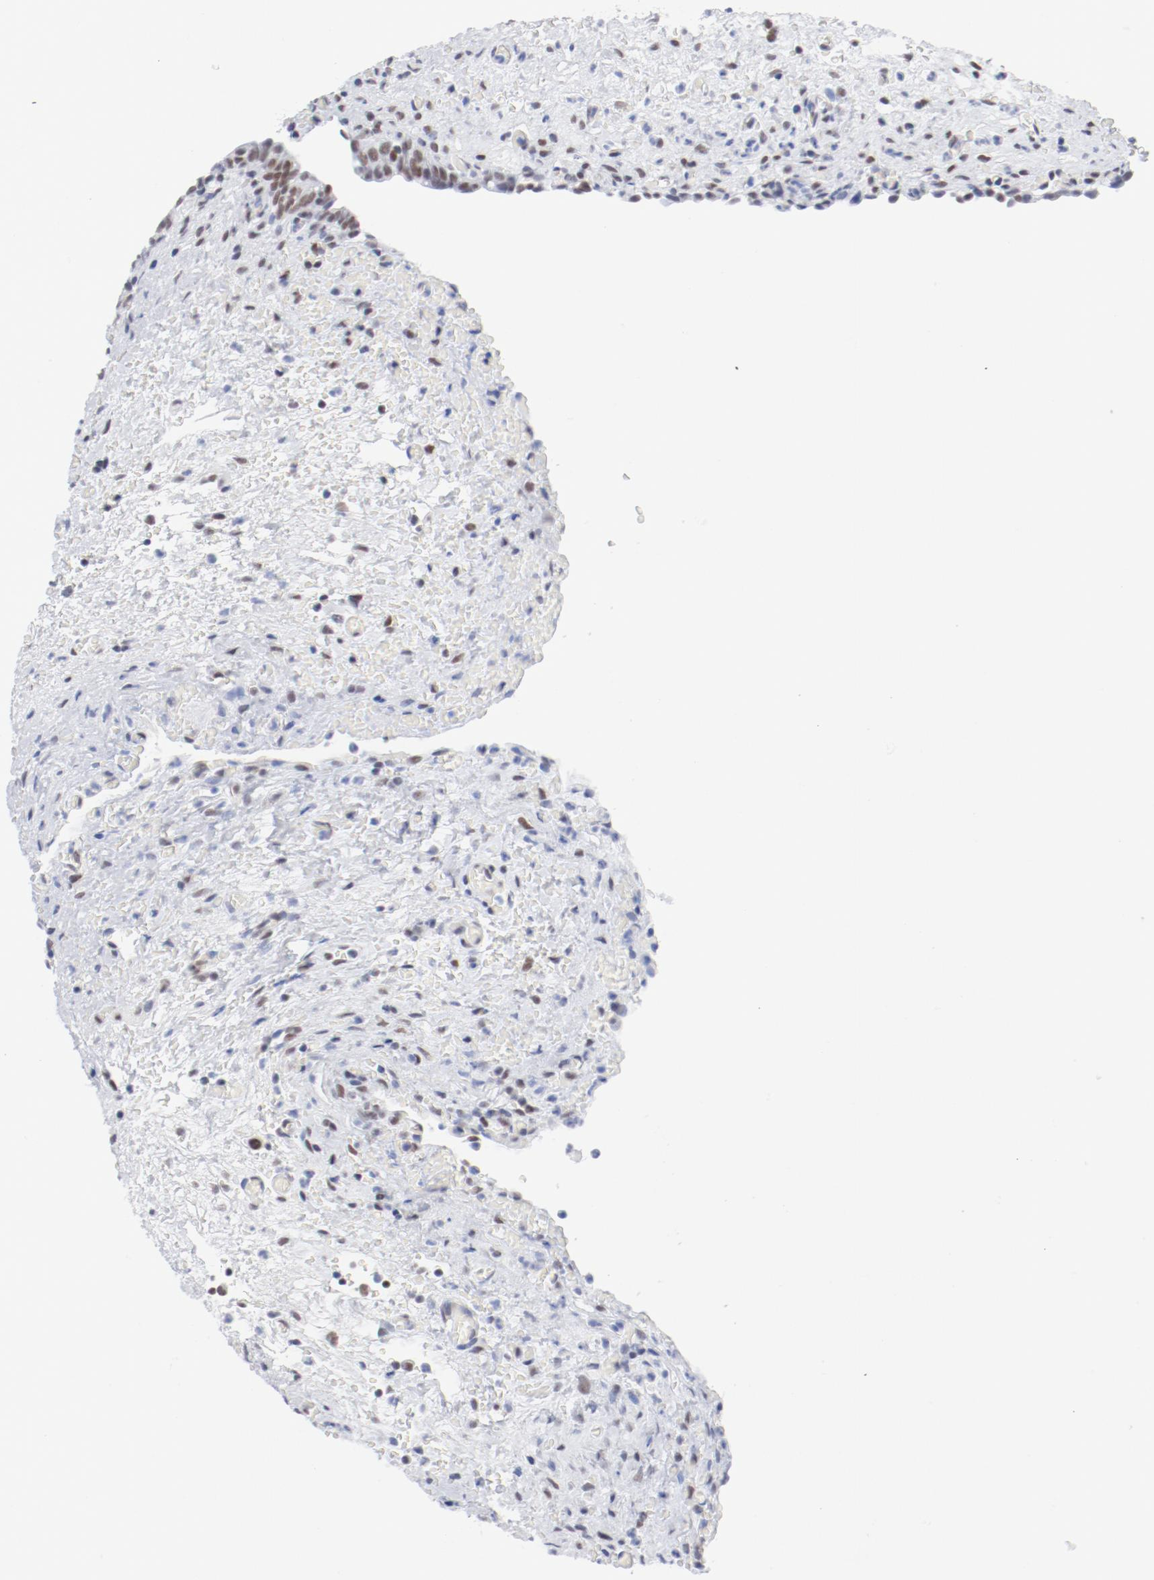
{"staining": {"intensity": "moderate", "quantity": ">75%", "location": "nuclear"}, "tissue": "urinary bladder", "cell_type": "Urothelial cells", "image_type": "normal", "snomed": [{"axis": "morphology", "description": "Normal tissue, NOS"}, {"axis": "morphology", "description": "Dysplasia, NOS"}, {"axis": "topography", "description": "Urinary bladder"}], "caption": "The histopathology image exhibits immunohistochemical staining of normal urinary bladder. There is moderate nuclear expression is identified in about >75% of urothelial cells.", "gene": "ATF2", "patient": {"sex": "male", "age": 35}}